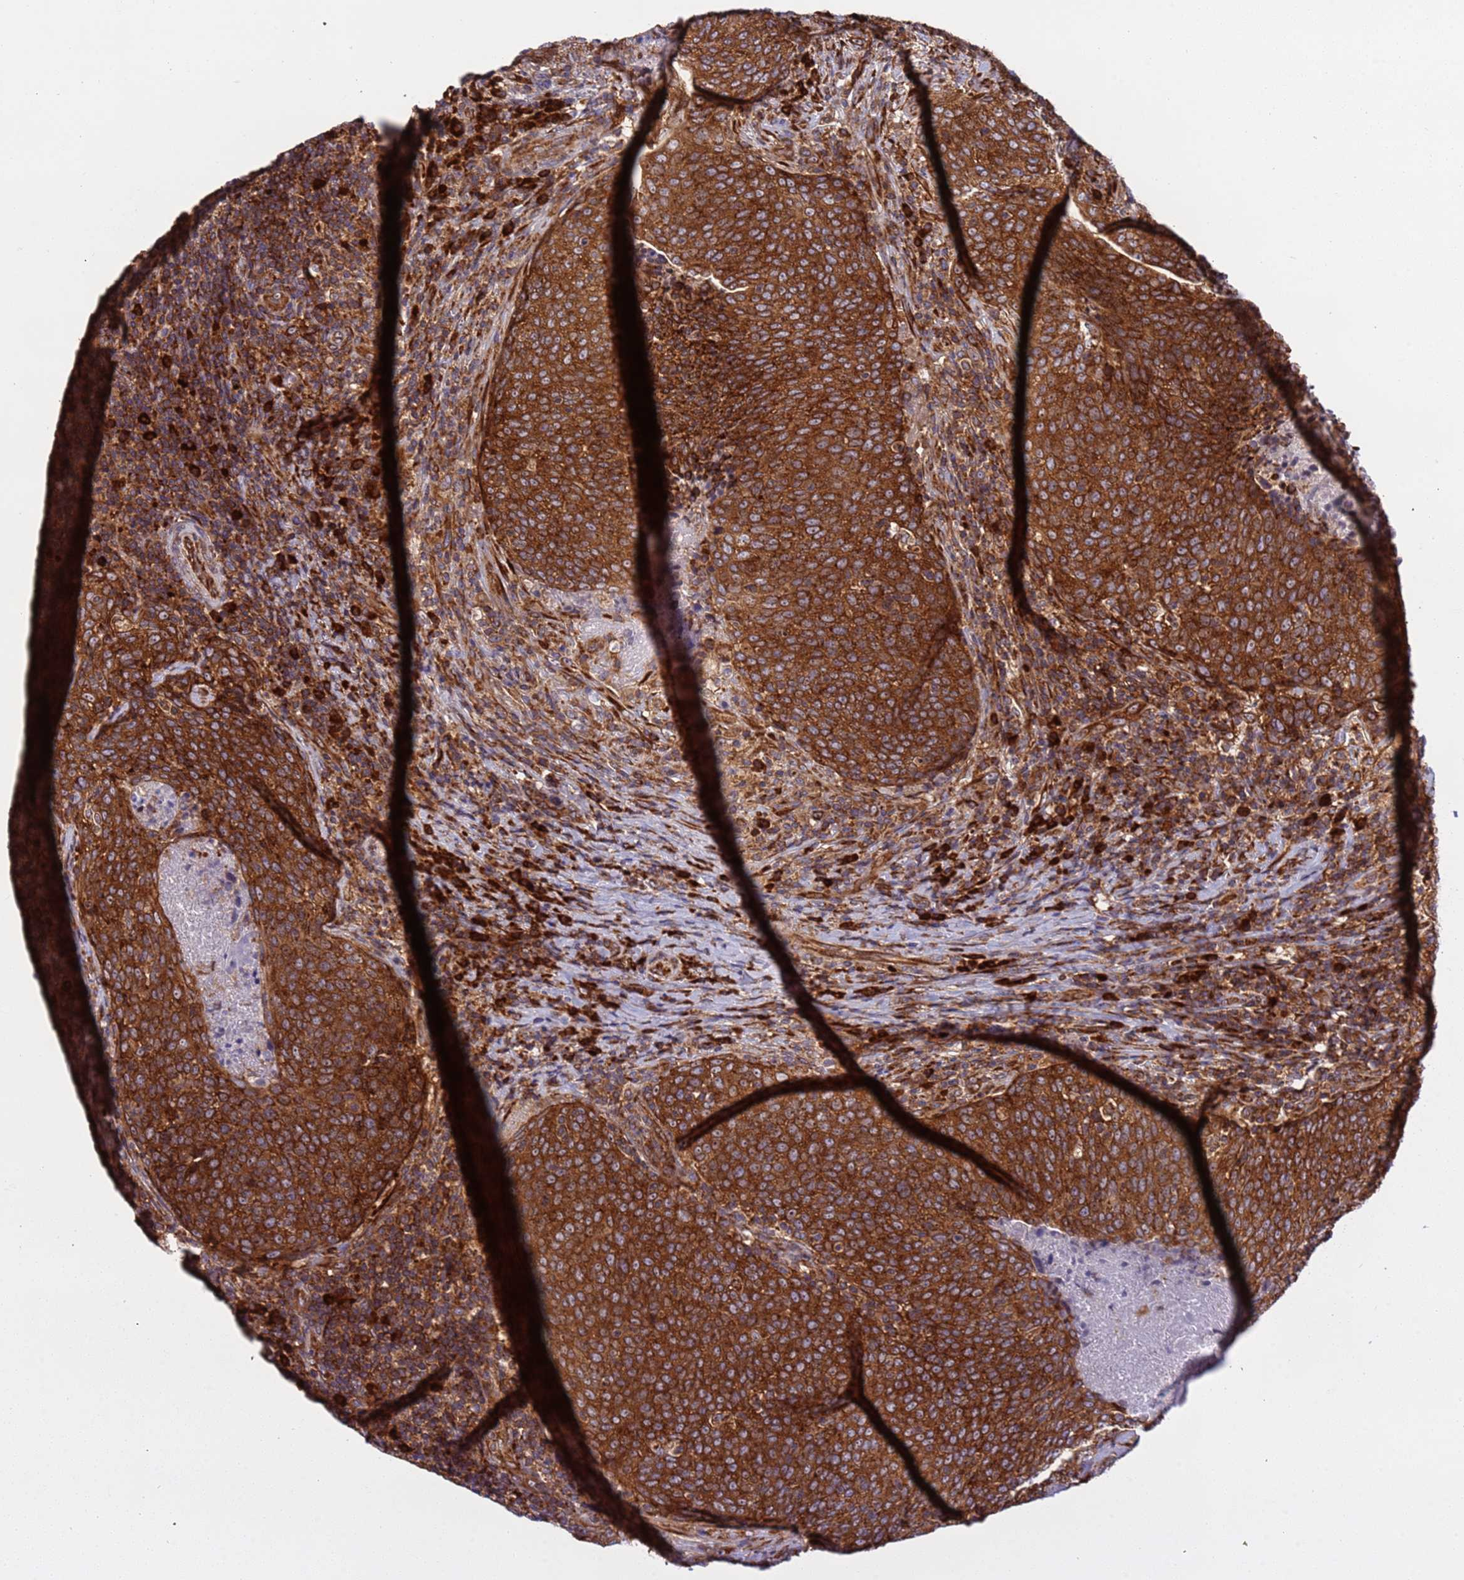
{"staining": {"intensity": "strong", "quantity": ">75%", "location": "cytoplasmic/membranous"}, "tissue": "head and neck cancer", "cell_type": "Tumor cells", "image_type": "cancer", "snomed": [{"axis": "morphology", "description": "Squamous cell carcinoma, NOS"}, {"axis": "morphology", "description": "Squamous cell carcinoma, metastatic, NOS"}, {"axis": "topography", "description": "Lymph node"}, {"axis": "topography", "description": "Head-Neck"}], "caption": "Immunohistochemistry (IHC) micrograph of neoplastic tissue: human head and neck cancer (metastatic squamous cell carcinoma) stained using immunohistochemistry shows high levels of strong protein expression localized specifically in the cytoplasmic/membranous of tumor cells, appearing as a cytoplasmic/membranous brown color.", "gene": "RPL36", "patient": {"sex": "male", "age": 62}}